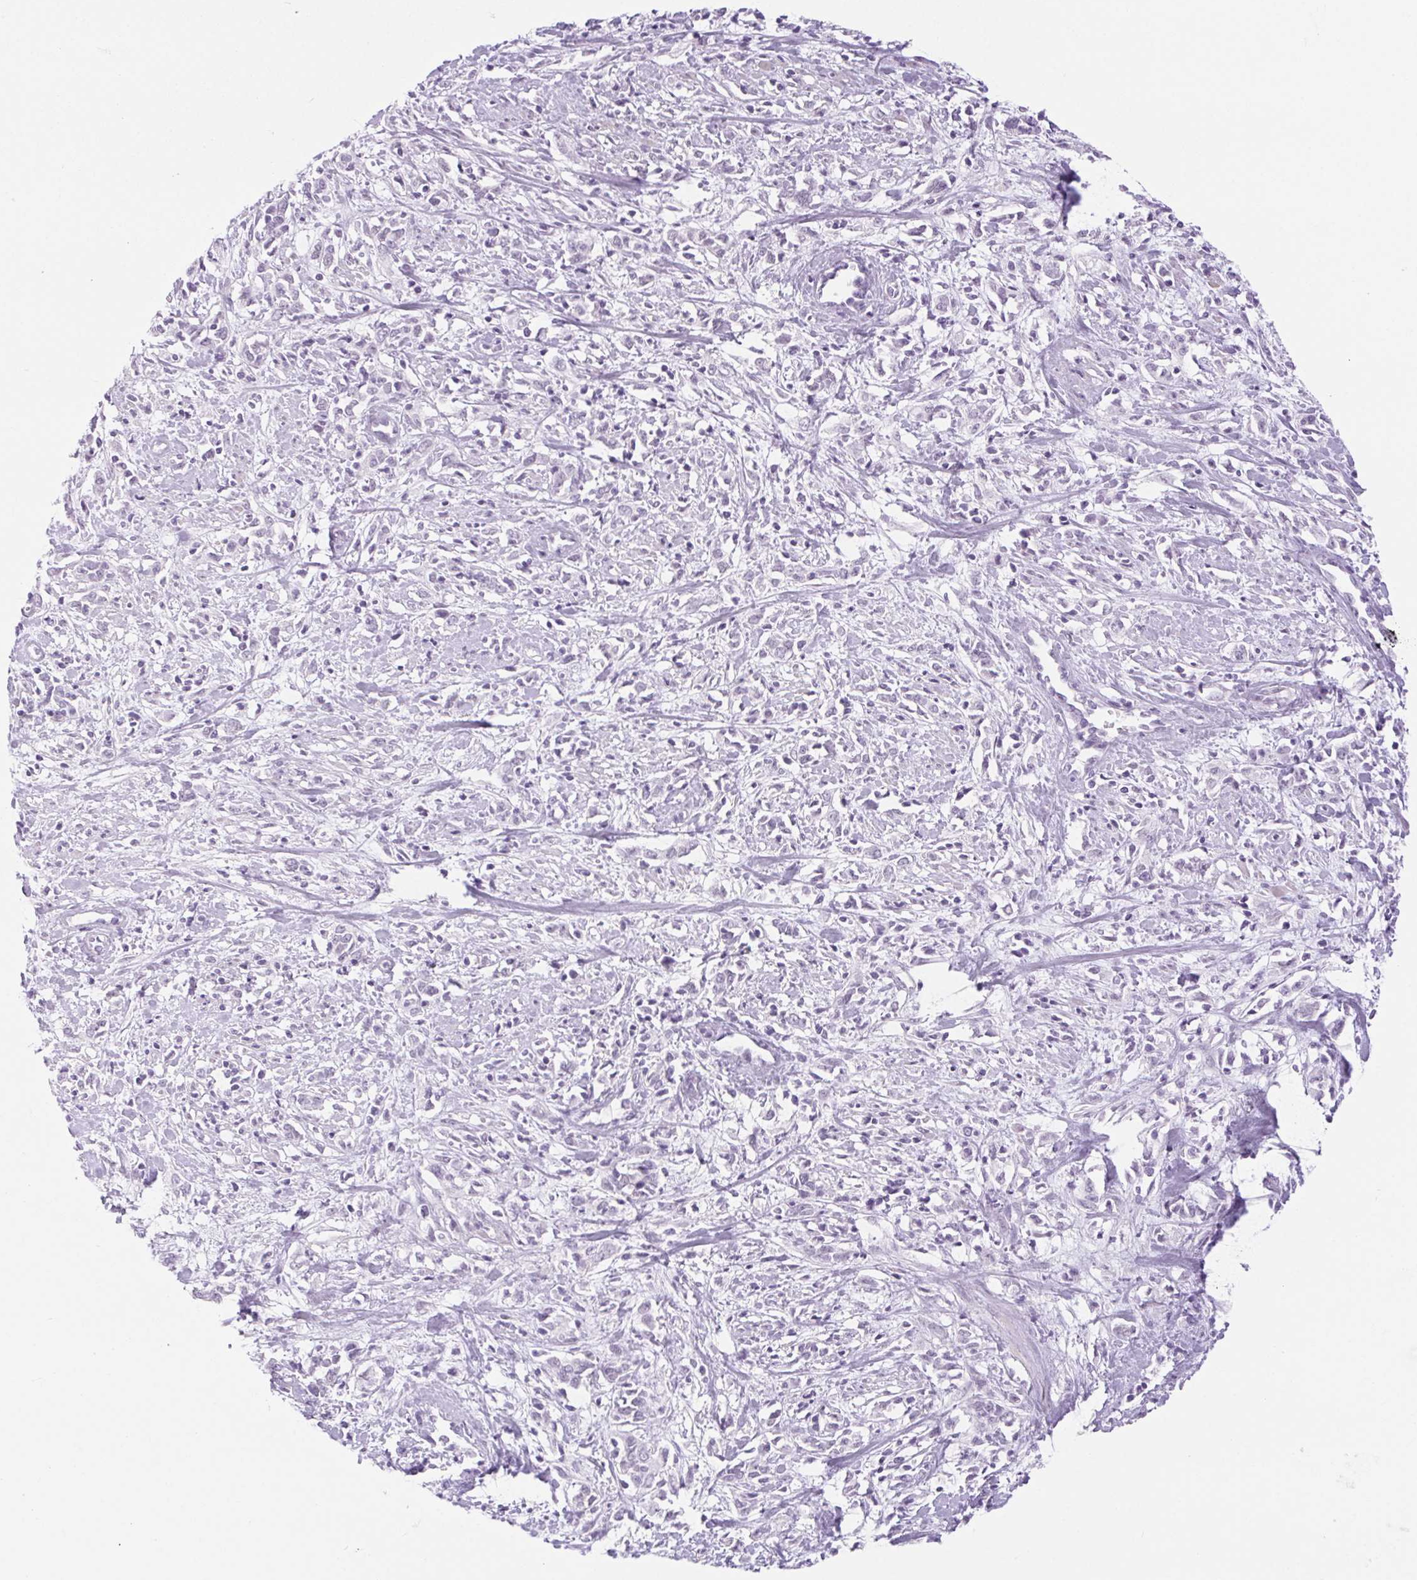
{"staining": {"intensity": "negative", "quantity": "none", "location": "none"}, "tissue": "cervical cancer", "cell_type": "Tumor cells", "image_type": "cancer", "snomed": [{"axis": "morphology", "description": "Adenocarcinoma, NOS"}, {"axis": "topography", "description": "Cervix"}], "caption": "Protein analysis of cervical cancer exhibits no significant expression in tumor cells.", "gene": "BCAS1", "patient": {"sex": "female", "age": 40}}